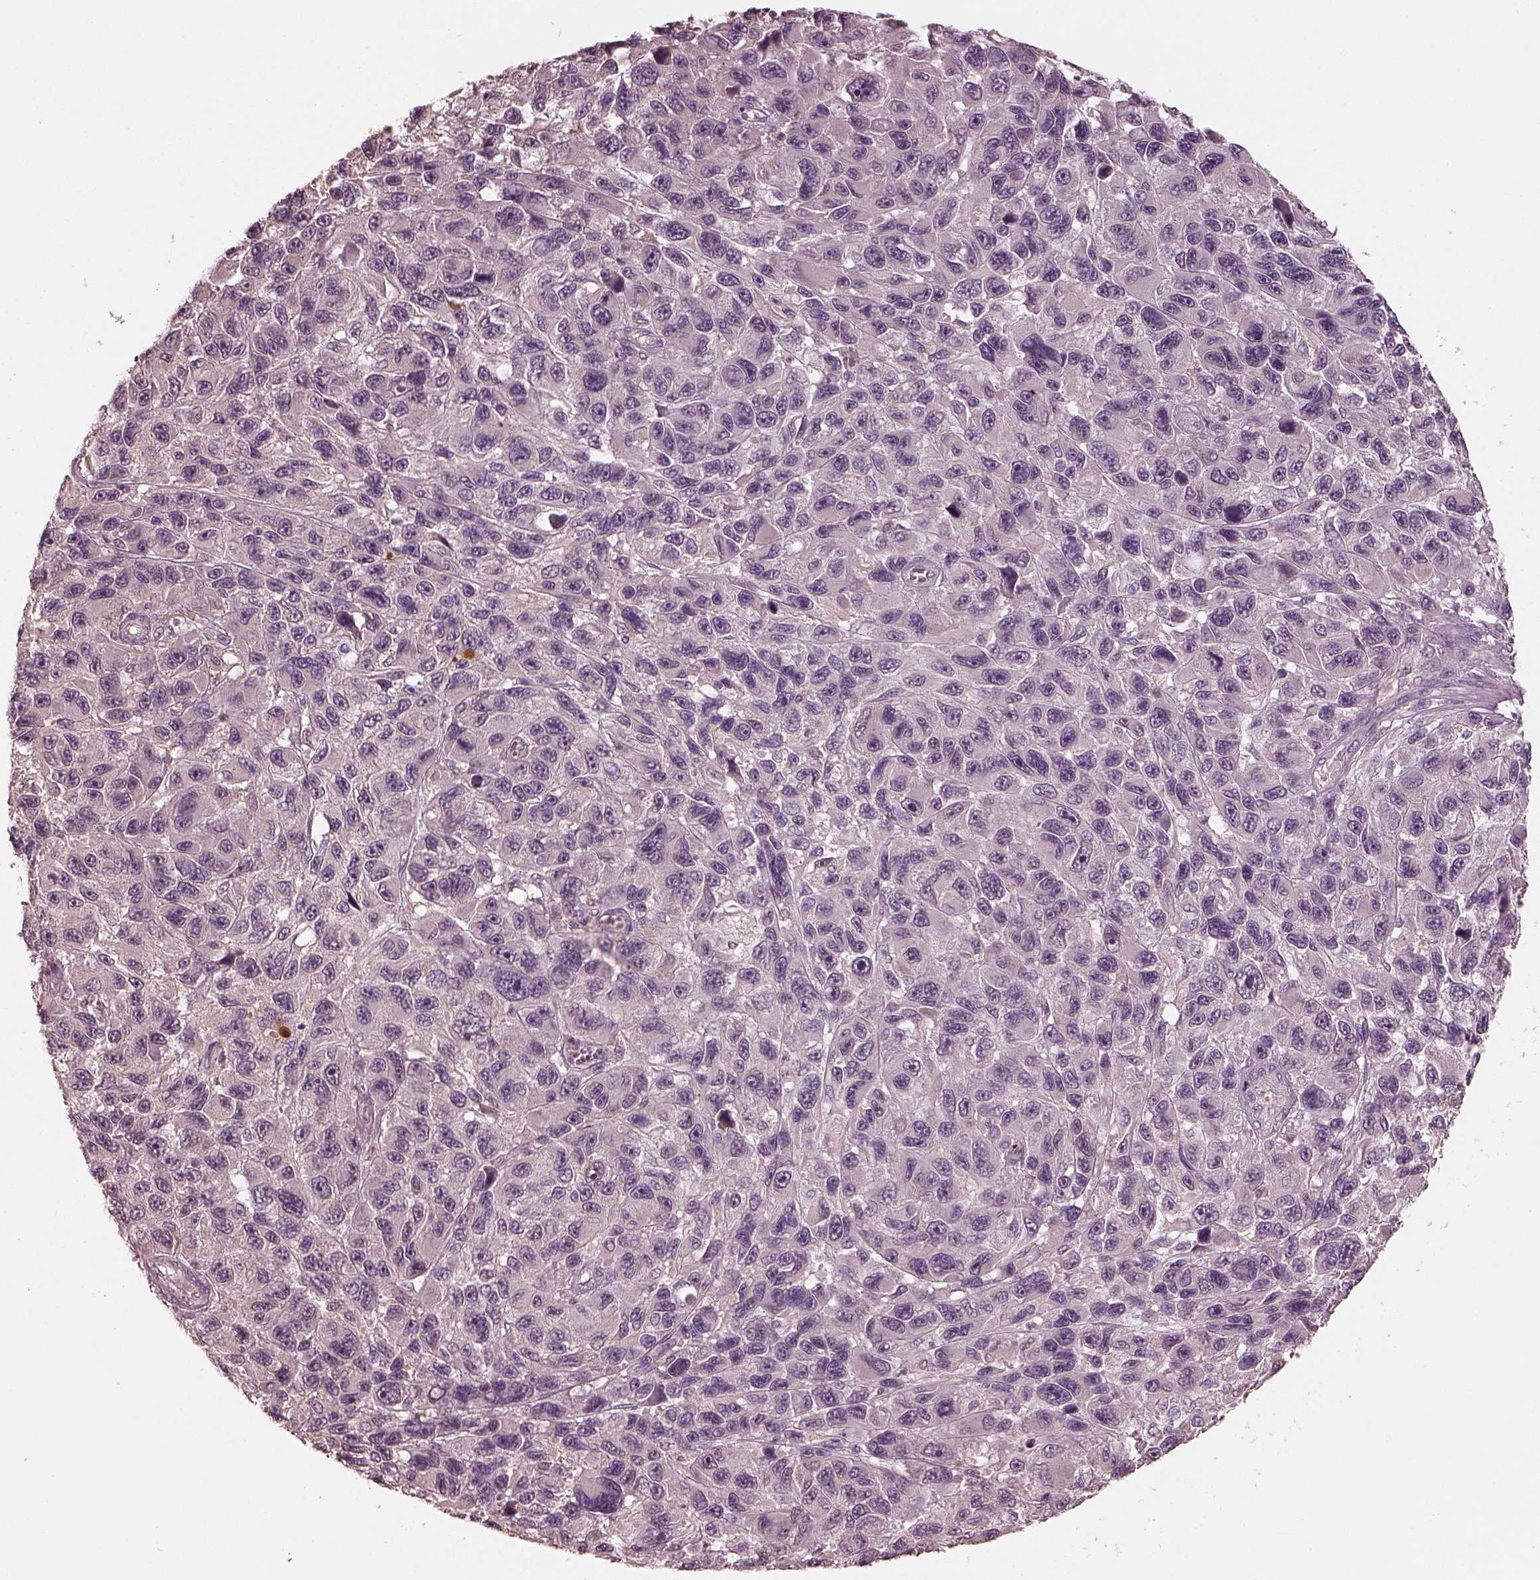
{"staining": {"intensity": "negative", "quantity": "none", "location": "none"}, "tissue": "melanoma", "cell_type": "Tumor cells", "image_type": "cancer", "snomed": [{"axis": "morphology", "description": "Malignant melanoma, NOS"}, {"axis": "topography", "description": "Skin"}], "caption": "There is no significant expression in tumor cells of malignant melanoma.", "gene": "CALR3", "patient": {"sex": "male", "age": 53}}